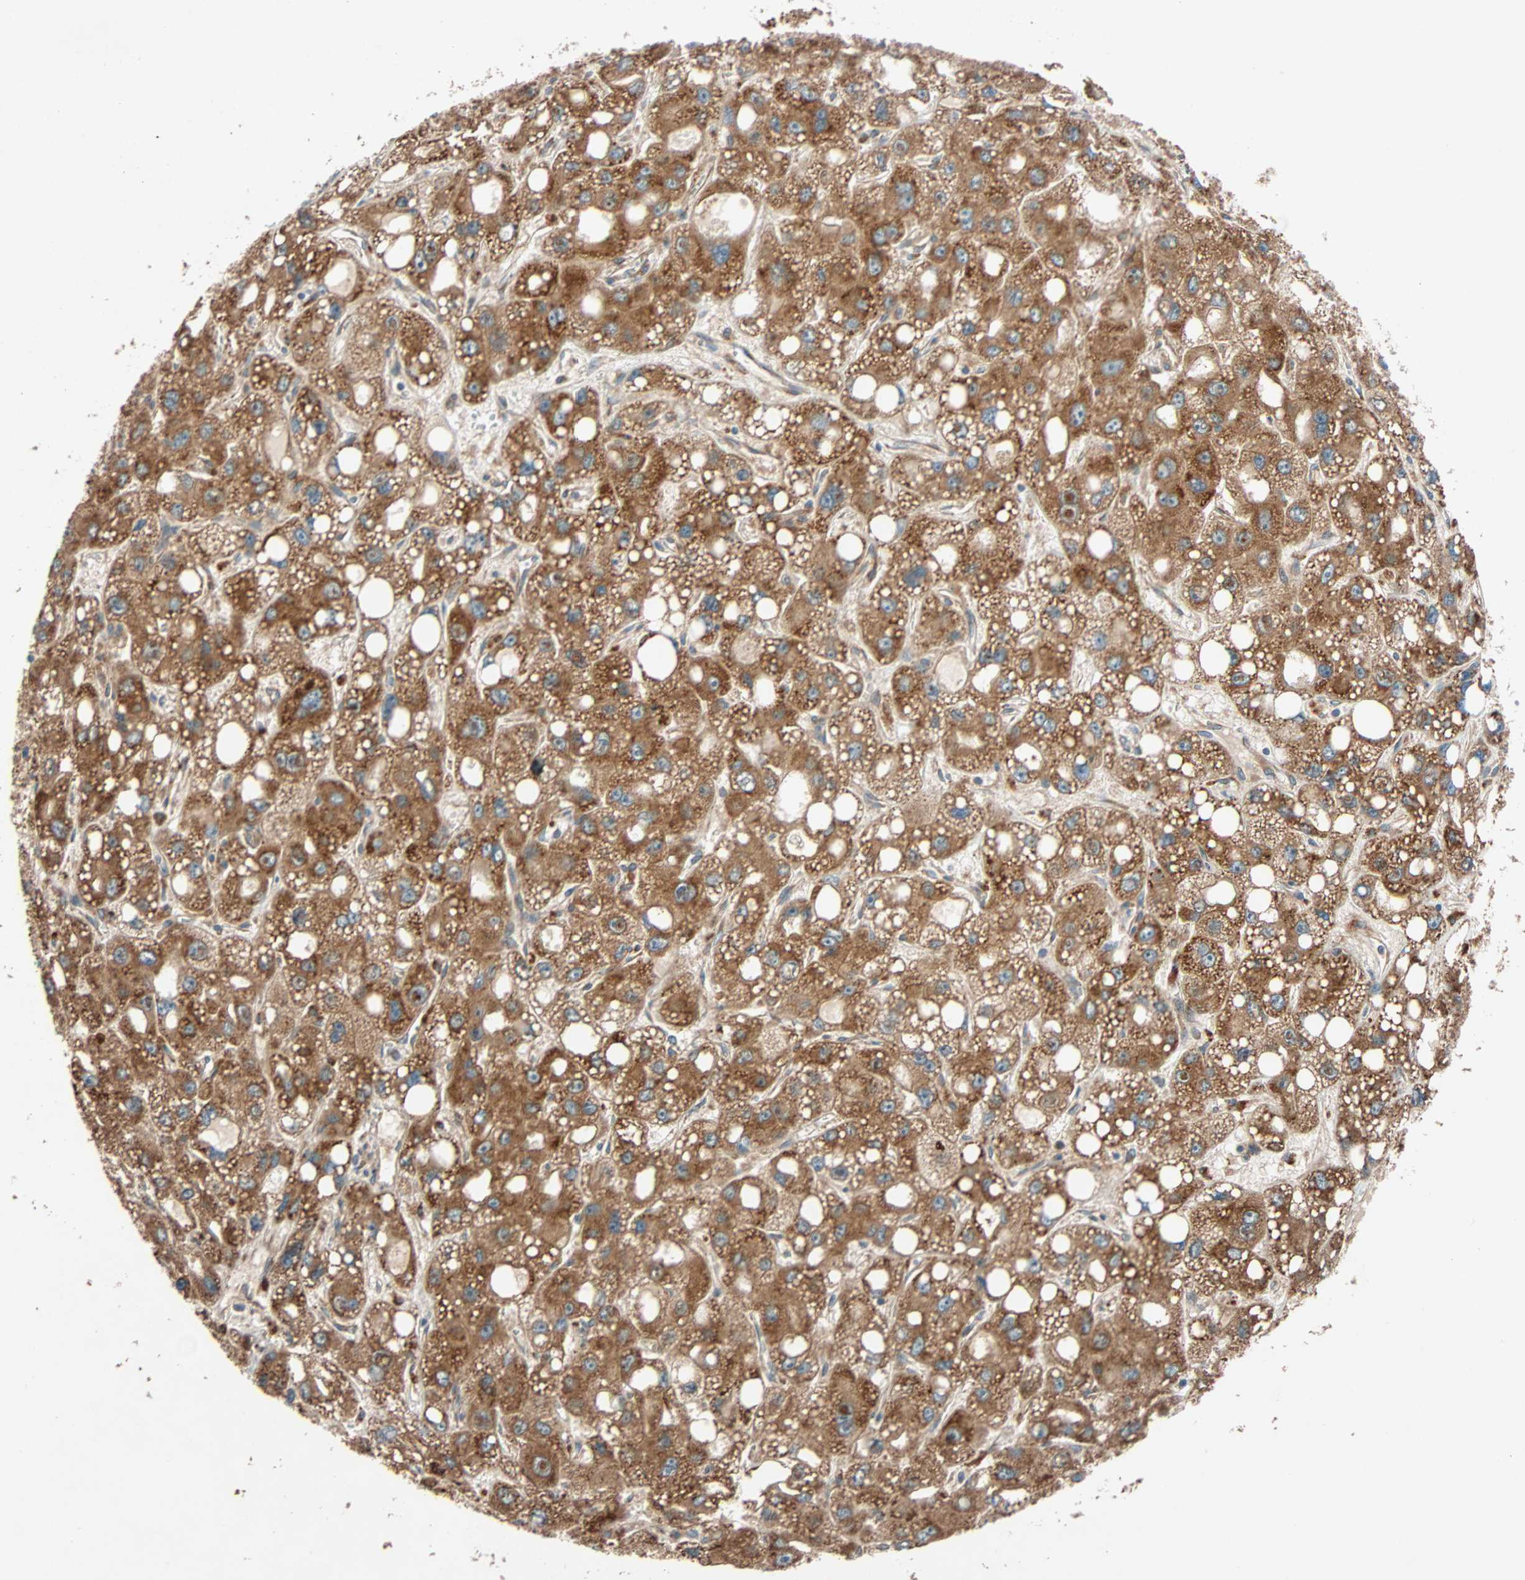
{"staining": {"intensity": "strong", "quantity": ">75%", "location": "cytoplasmic/membranous"}, "tissue": "liver cancer", "cell_type": "Tumor cells", "image_type": "cancer", "snomed": [{"axis": "morphology", "description": "Carcinoma, Hepatocellular, NOS"}, {"axis": "topography", "description": "Liver"}], "caption": "High-power microscopy captured an immunohistochemistry (IHC) photomicrograph of liver hepatocellular carcinoma, revealing strong cytoplasmic/membranous expression in approximately >75% of tumor cells.", "gene": "PHYH", "patient": {"sex": "male", "age": 55}}